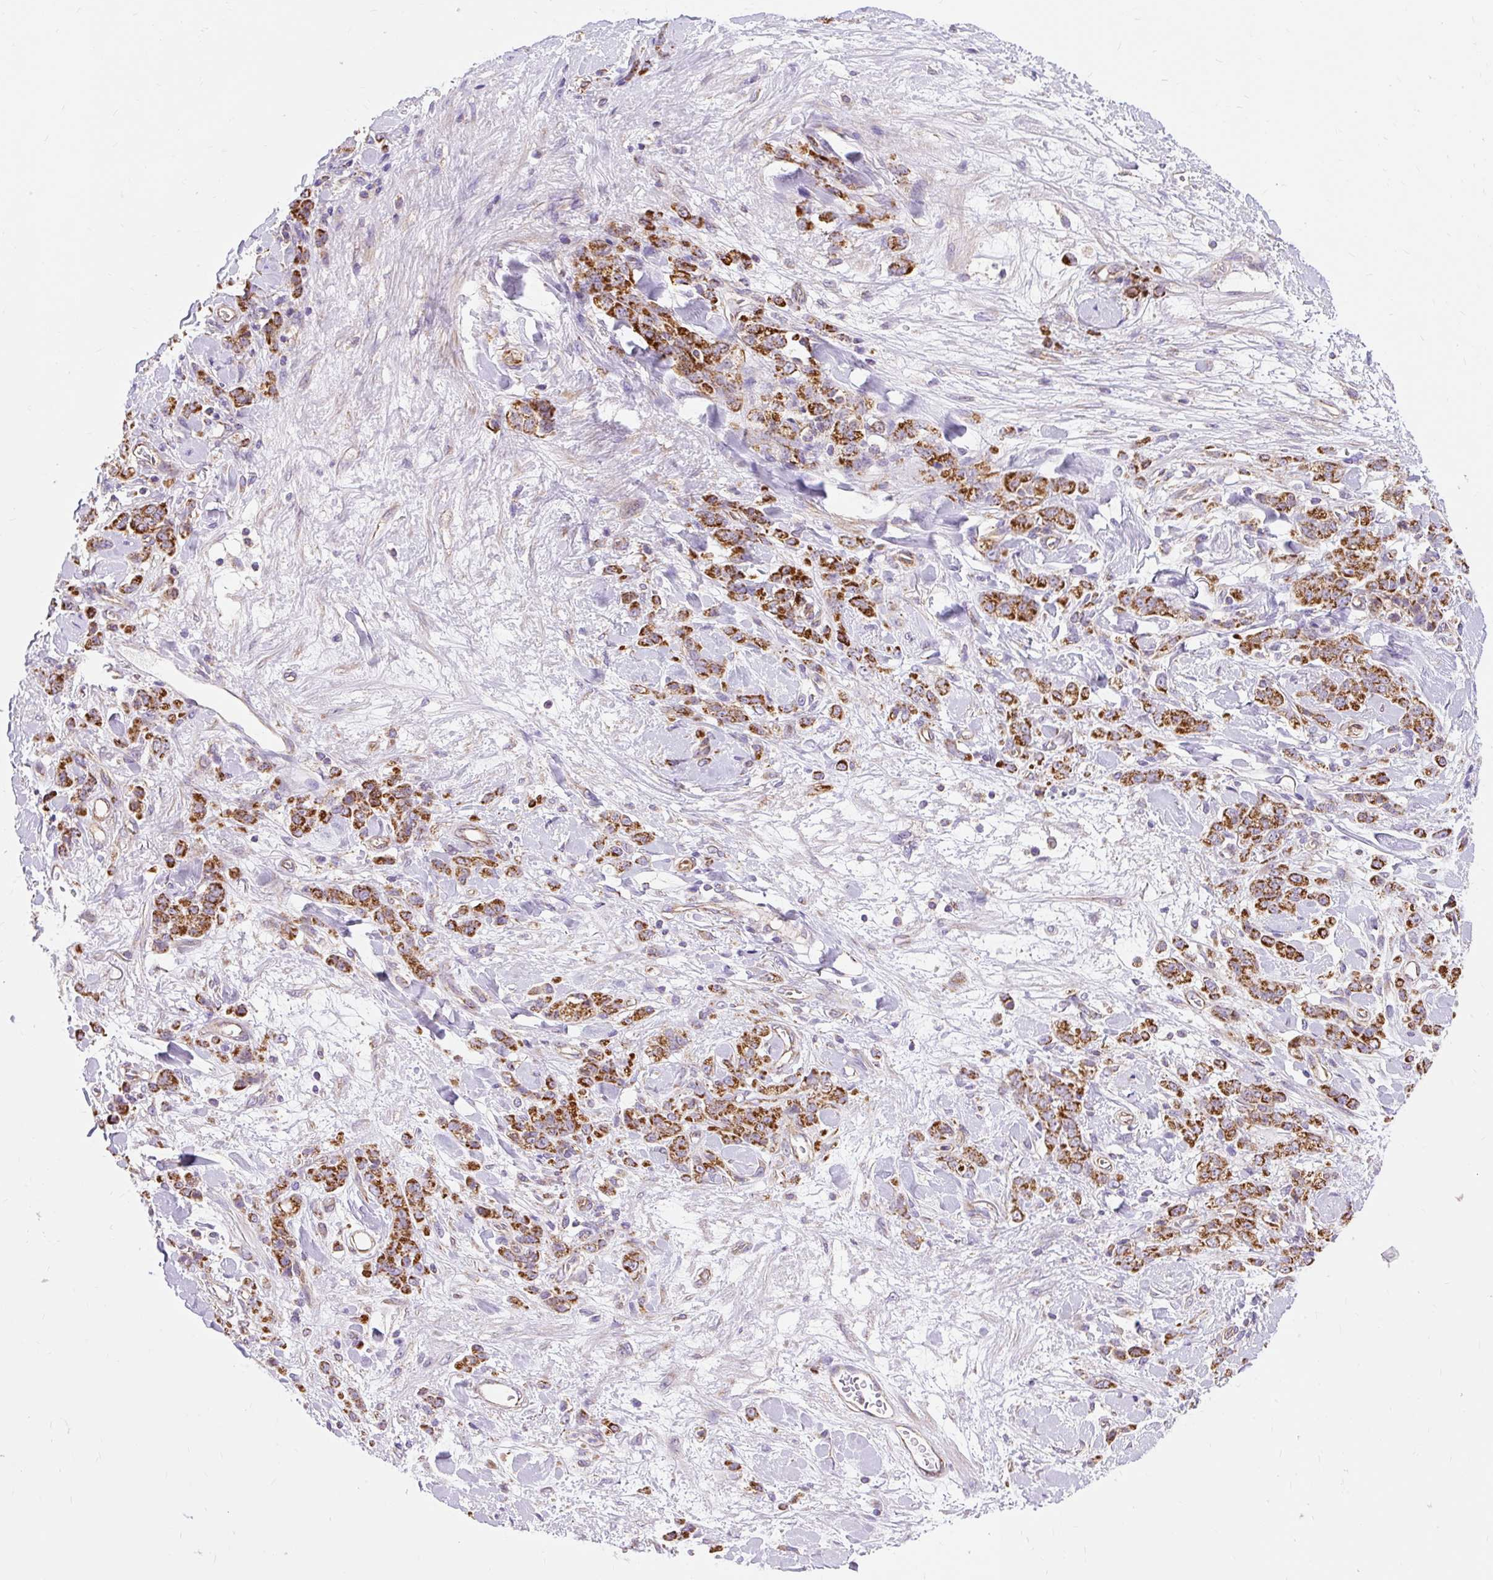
{"staining": {"intensity": "strong", "quantity": ">75%", "location": "cytoplasmic/membranous"}, "tissue": "stomach cancer", "cell_type": "Tumor cells", "image_type": "cancer", "snomed": [{"axis": "morphology", "description": "Normal tissue, NOS"}, {"axis": "morphology", "description": "Adenocarcinoma, NOS"}, {"axis": "topography", "description": "Stomach"}], "caption": "IHC staining of stomach cancer (adenocarcinoma), which shows high levels of strong cytoplasmic/membranous staining in about >75% of tumor cells indicating strong cytoplasmic/membranous protein positivity. The staining was performed using DAB (brown) for protein detection and nuclei were counterstained in hematoxylin (blue).", "gene": "CEP290", "patient": {"sex": "male", "age": 82}}